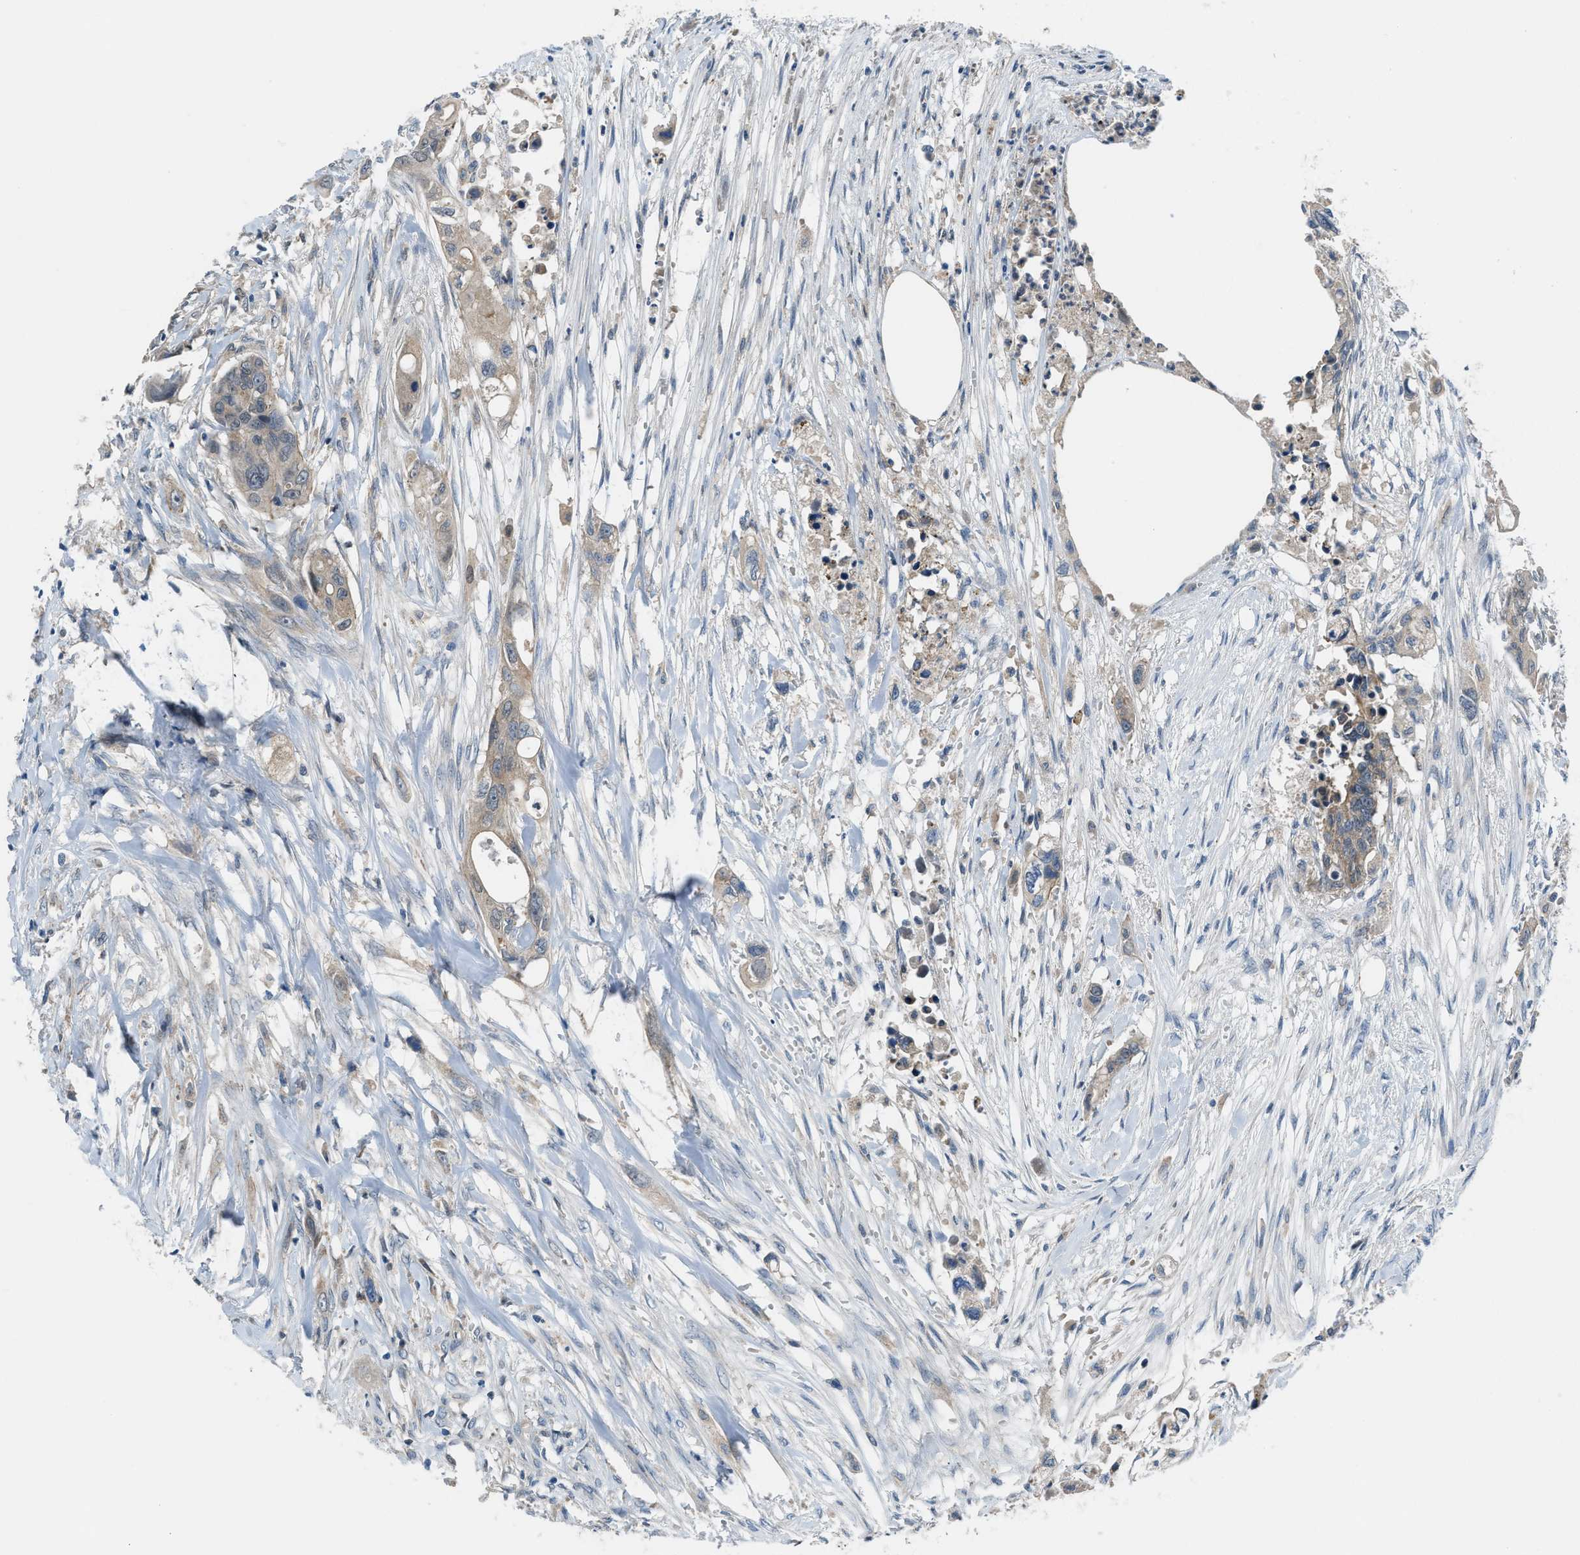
{"staining": {"intensity": "moderate", "quantity": ">75%", "location": "cytoplasmic/membranous"}, "tissue": "colorectal cancer", "cell_type": "Tumor cells", "image_type": "cancer", "snomed": [{"axis": "morphology", "description": "Adenocarcinoma, NOS"}, {"axis": "topography", "description": "Colon"}], "caption": "High-power microscopy captured an IHC photomicrograph of colorectal cancer (adenocarcinoma), revealing moderate cytoplasmic/membranous staining in about >75% of tumor cells. Ihc stains the protein of interest in brown and the nuclei are stained blue.", "gene": "BAZ2B", "patient": {"sex": "female", "age": 57}}